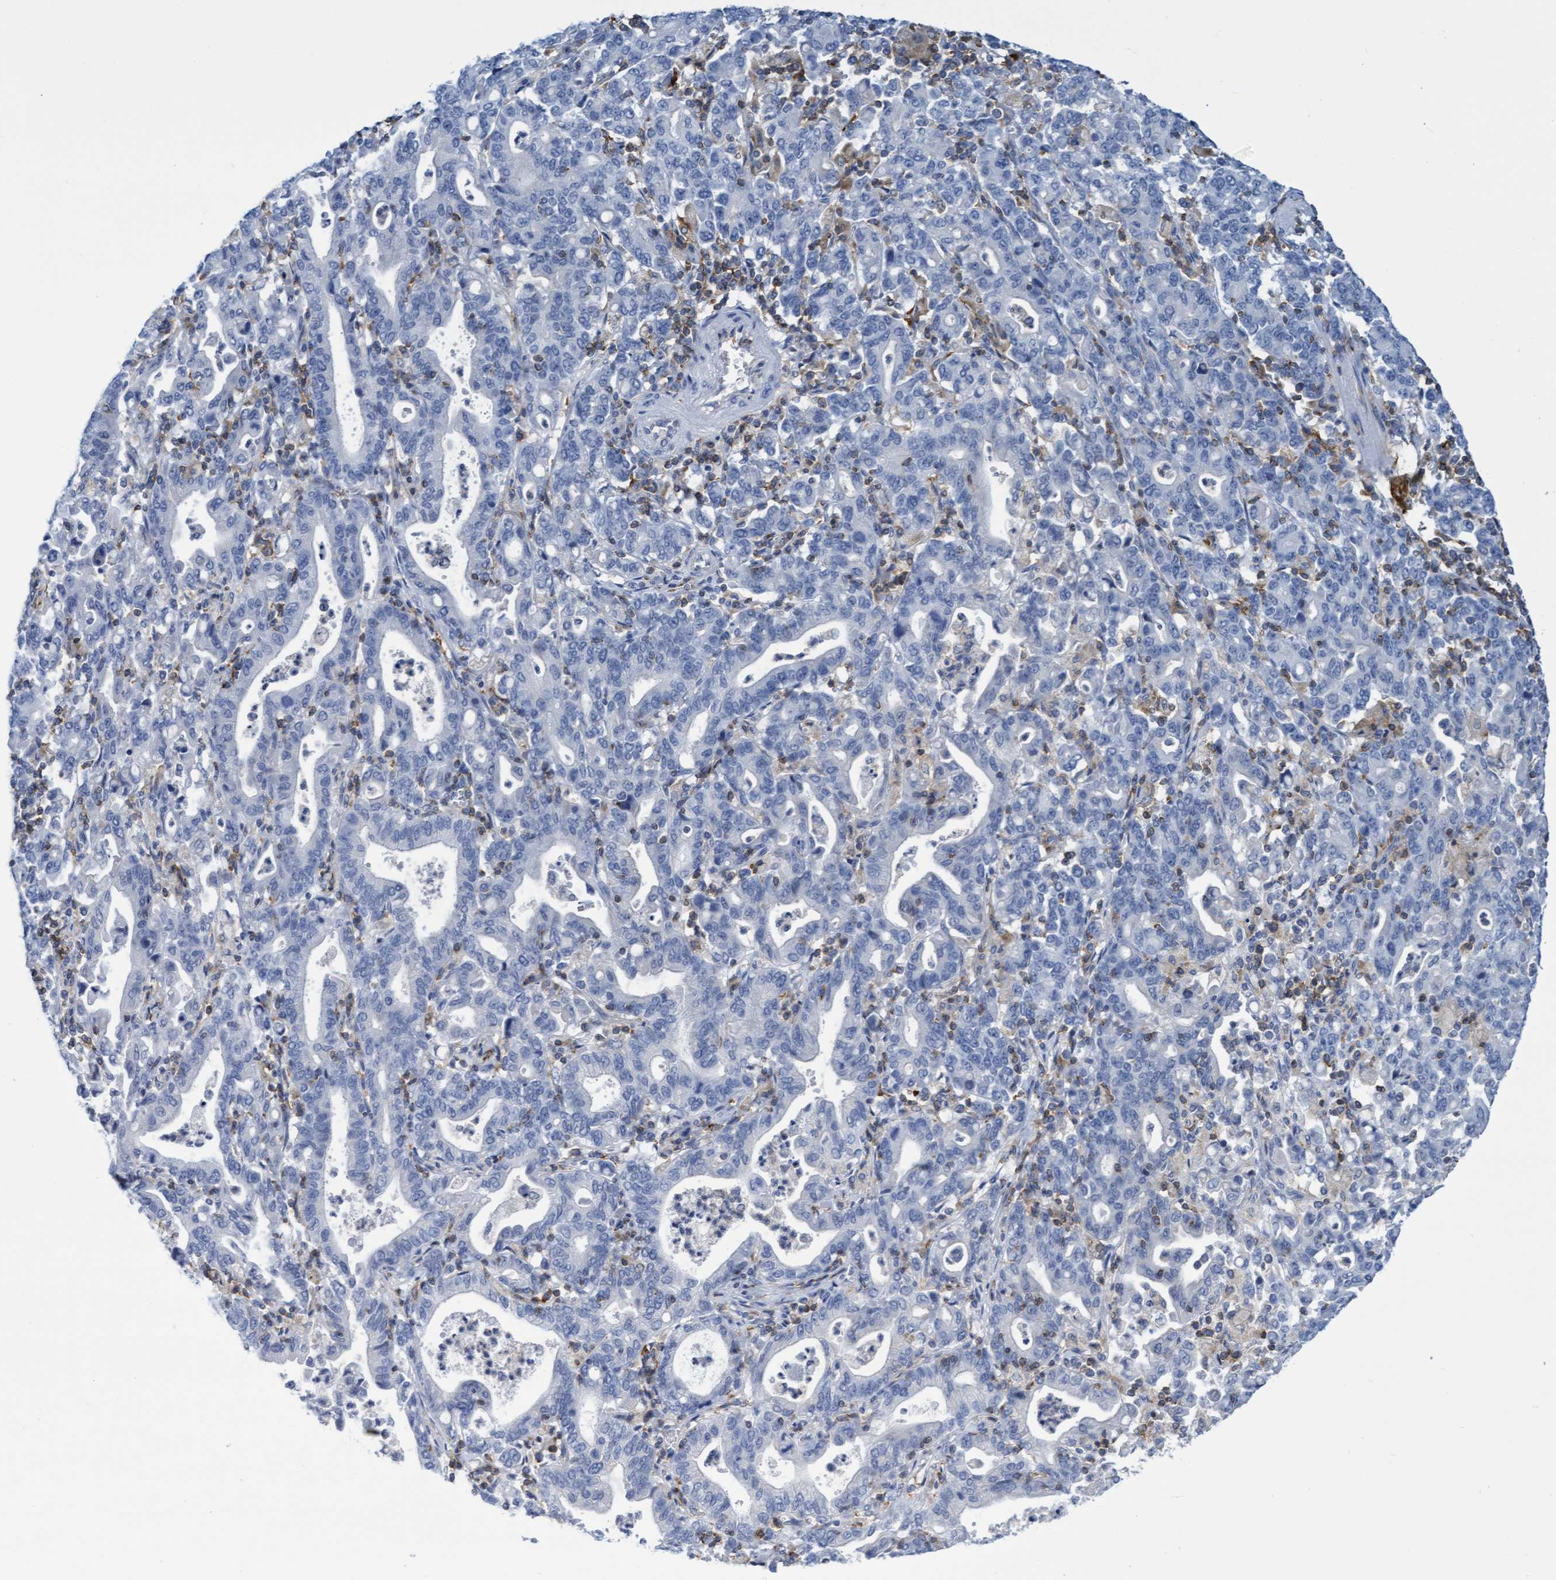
{"staining": {"intensity": "negative", "quantity": "none", "location": "none"}, "tissue": "stomach cancer", "cell_type": "Tumor cells", "image_type": "cancer", "snomed": [{"axis": "morphology", "description": "Adenocarcinoma, NOS"}, {"axis": "topography", "description": "Stomach, upper"}], "caption": "A photomicrograph of human stomach adenocarcinoma is negative for staining in tumor cells. (Immunohistochemistry, brightfield microscopy, high magnification).", "gene": "FNBP1", "patient": {"sex": "male", "age": 69}}